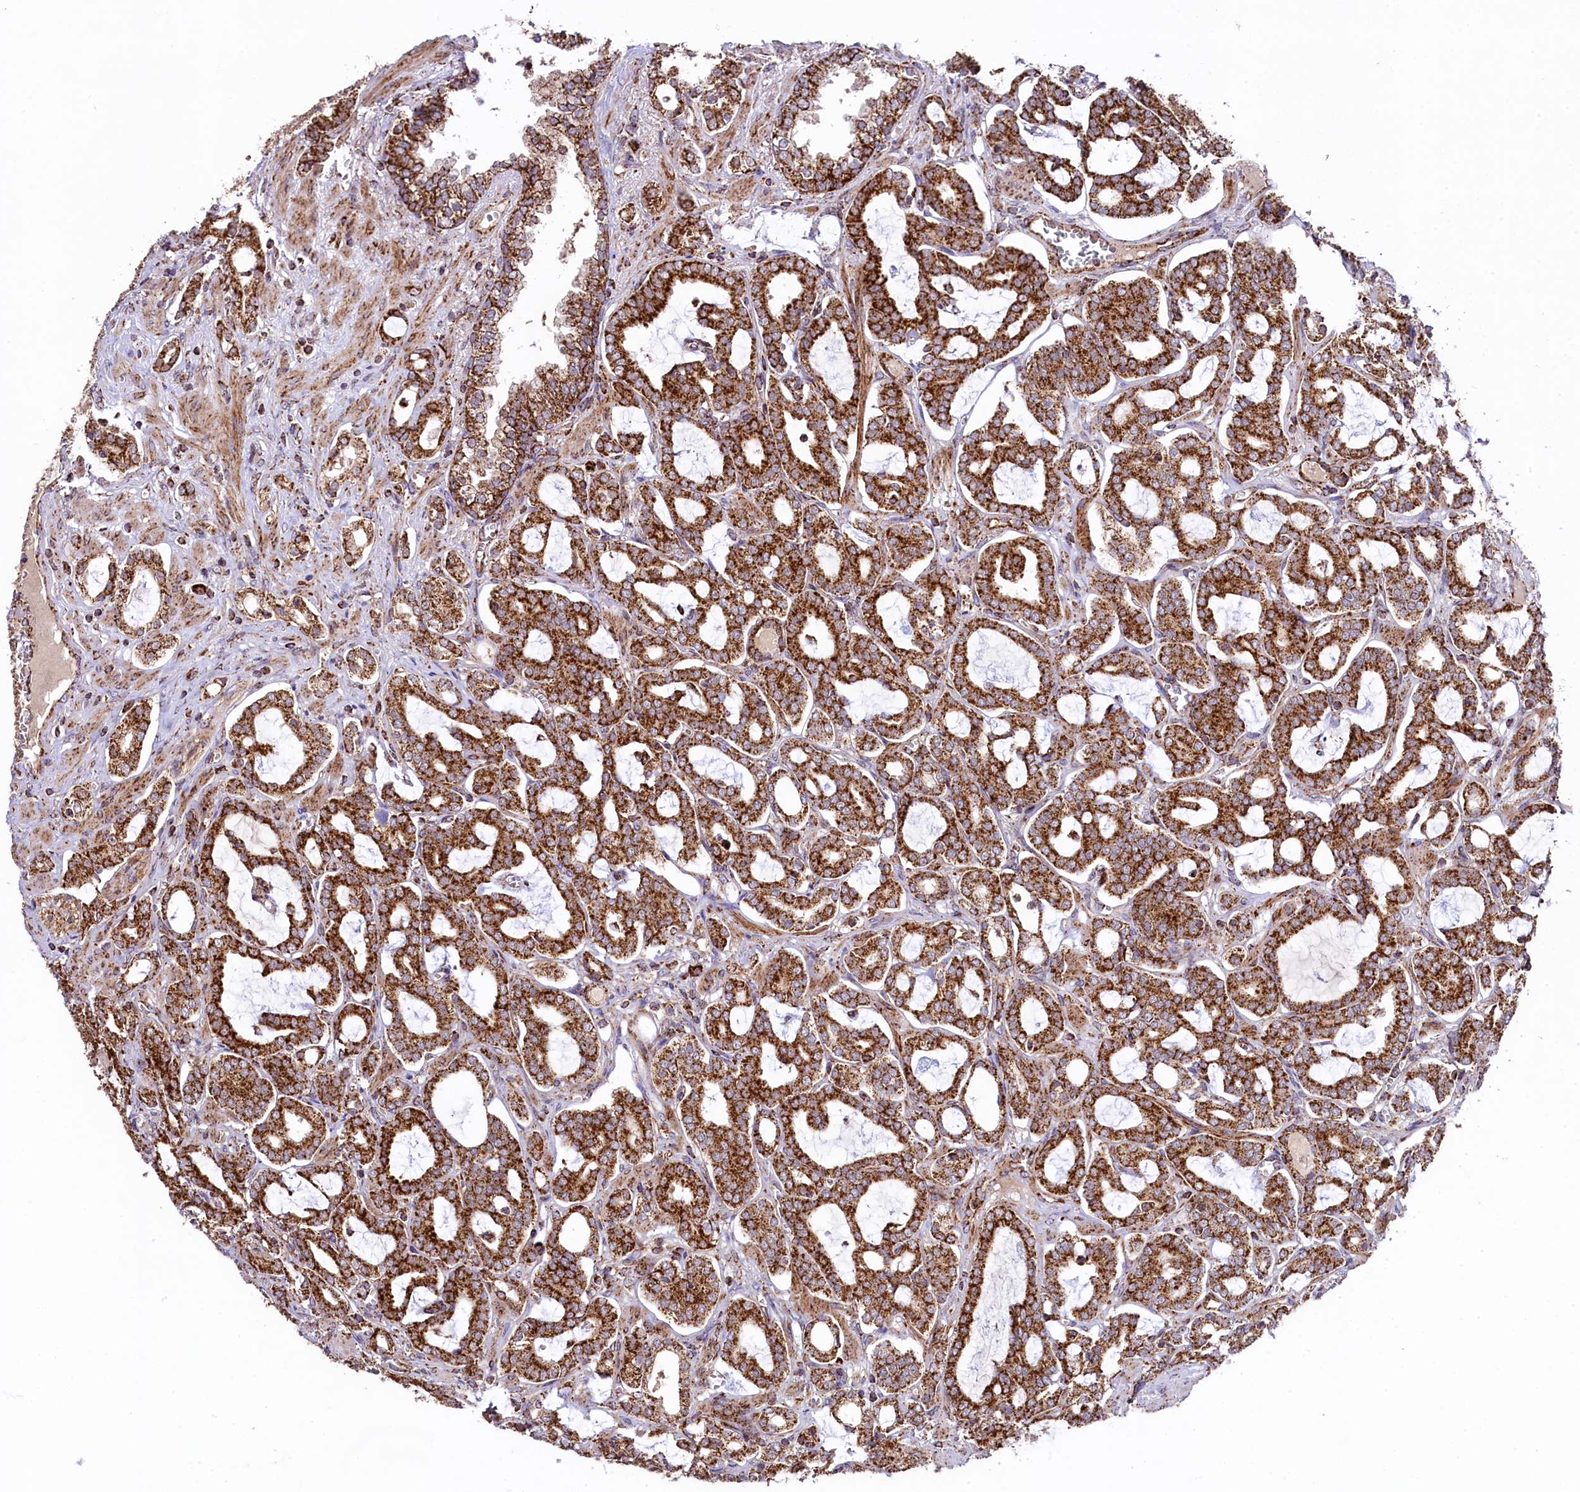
{"staining": {"intensity": "strong", "quantity": ">75%", "location": "cytoplasmic/membranous"}, "tissue": "prostate cancer", "cell_type": "Tumor cells", "image_type": "cancer", "snomed": [{"axis": "morphology", "description": "Adenocarcinoma, High grade"}, {"axis": "topography", "description": "Prostate and seminal vesicle, NOS"}], "caption": "Tumor cells reveal strong cytoplasmic/membranous staining in approximately >75% of cells in prostate high-grade adenocarcinoma.", "gene": "CLYBL", "patient": {"sex": "male", "age": 67}}